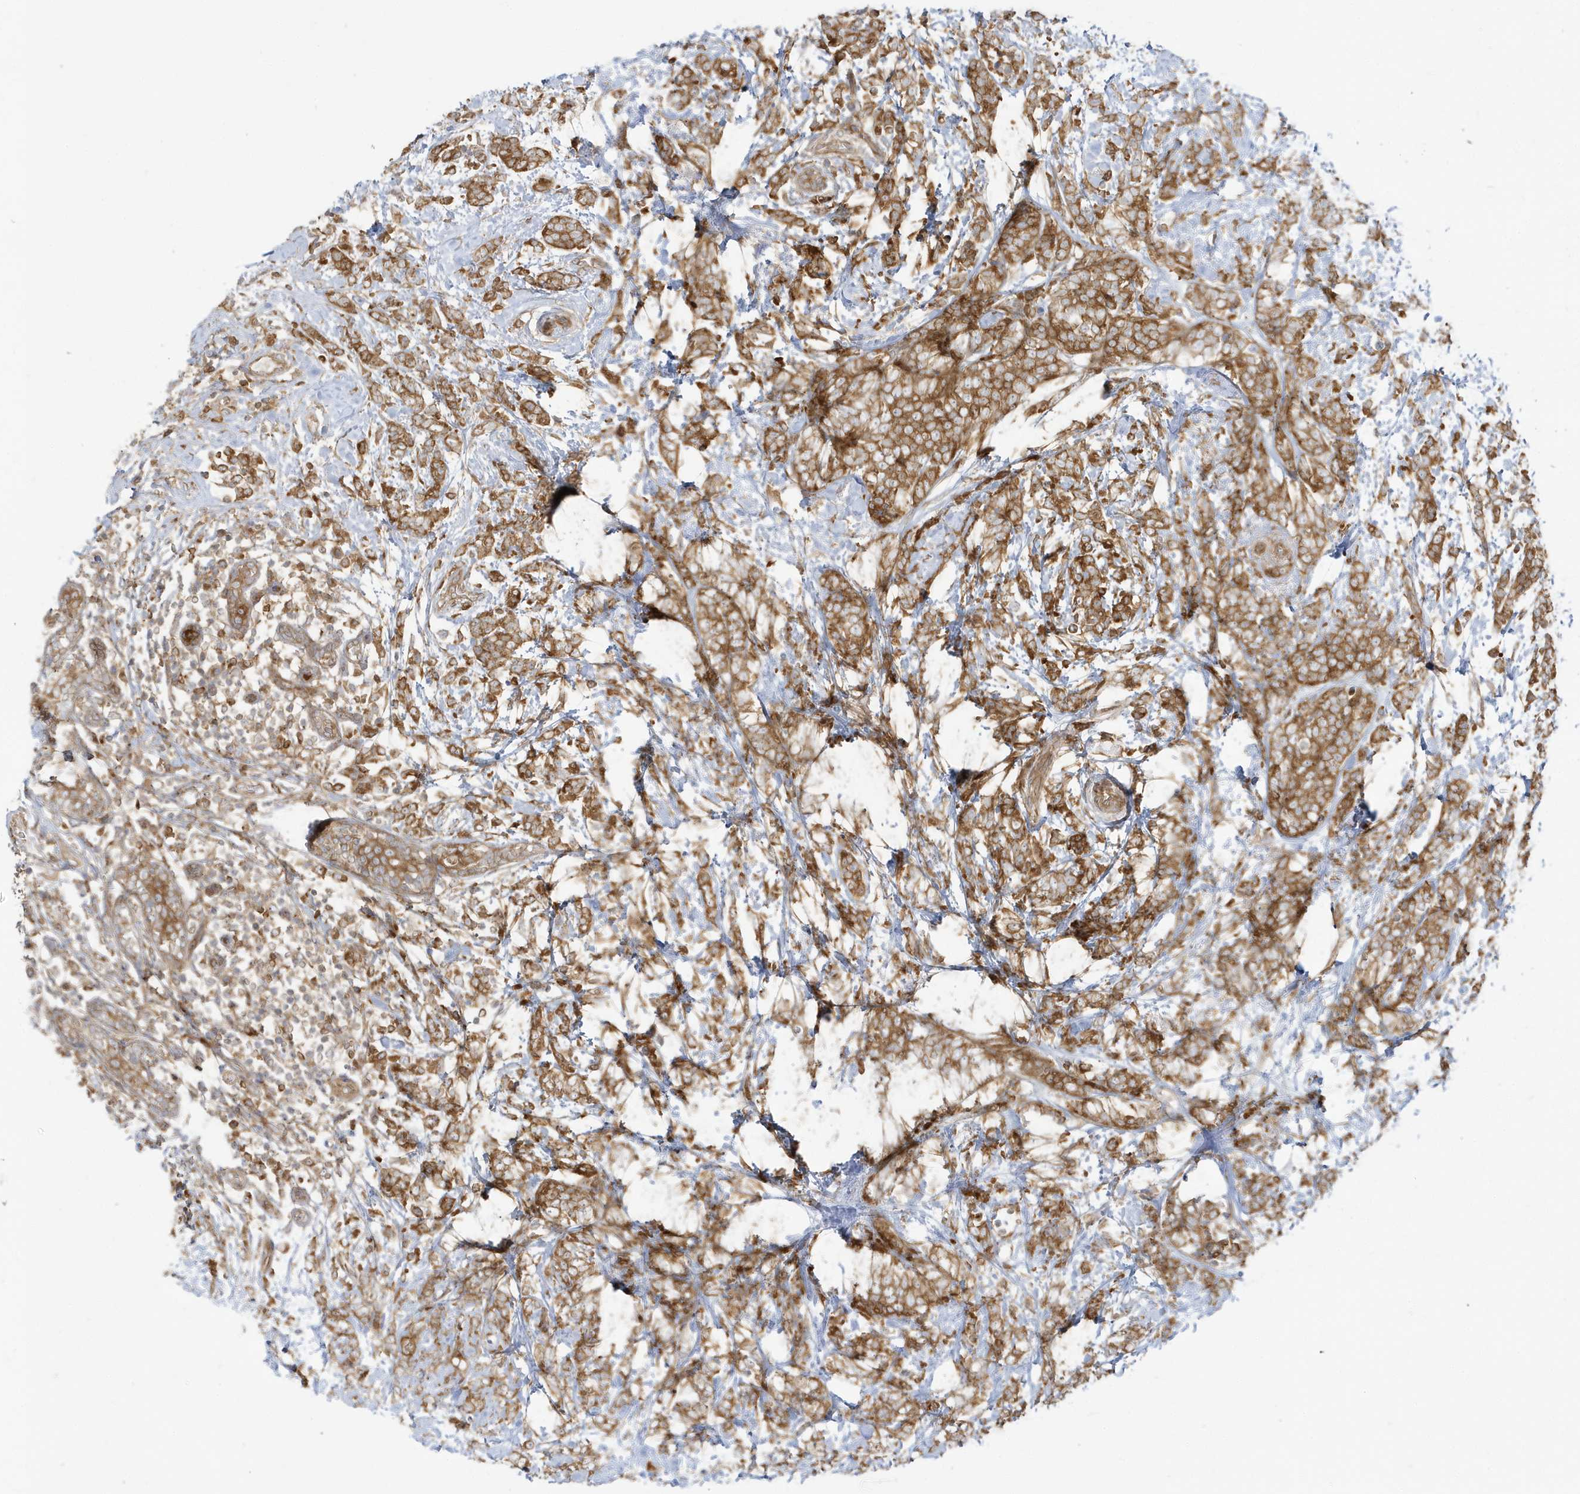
{"staining": {"intensity": "moderate", "quantity": ">75%", "location": "cytoplasmic/membranous"}, "tissue": "breast cancer", "cell_type": "Tumor cells", "image_type": "cancer", "snomed": [{"axis": "morphology", "description": "Lobular carcinoma"}, {"axis": "topography", "description": "Breast"}], "caption": "Human lobular carcinoma (breast) stained for a protein (brown) exhibits moderate cytoplasmic/membranous positive expression in approximately >75% of tumor cells.", "gene": "STAM", "patient": {"sex": "female", "age": 58}}